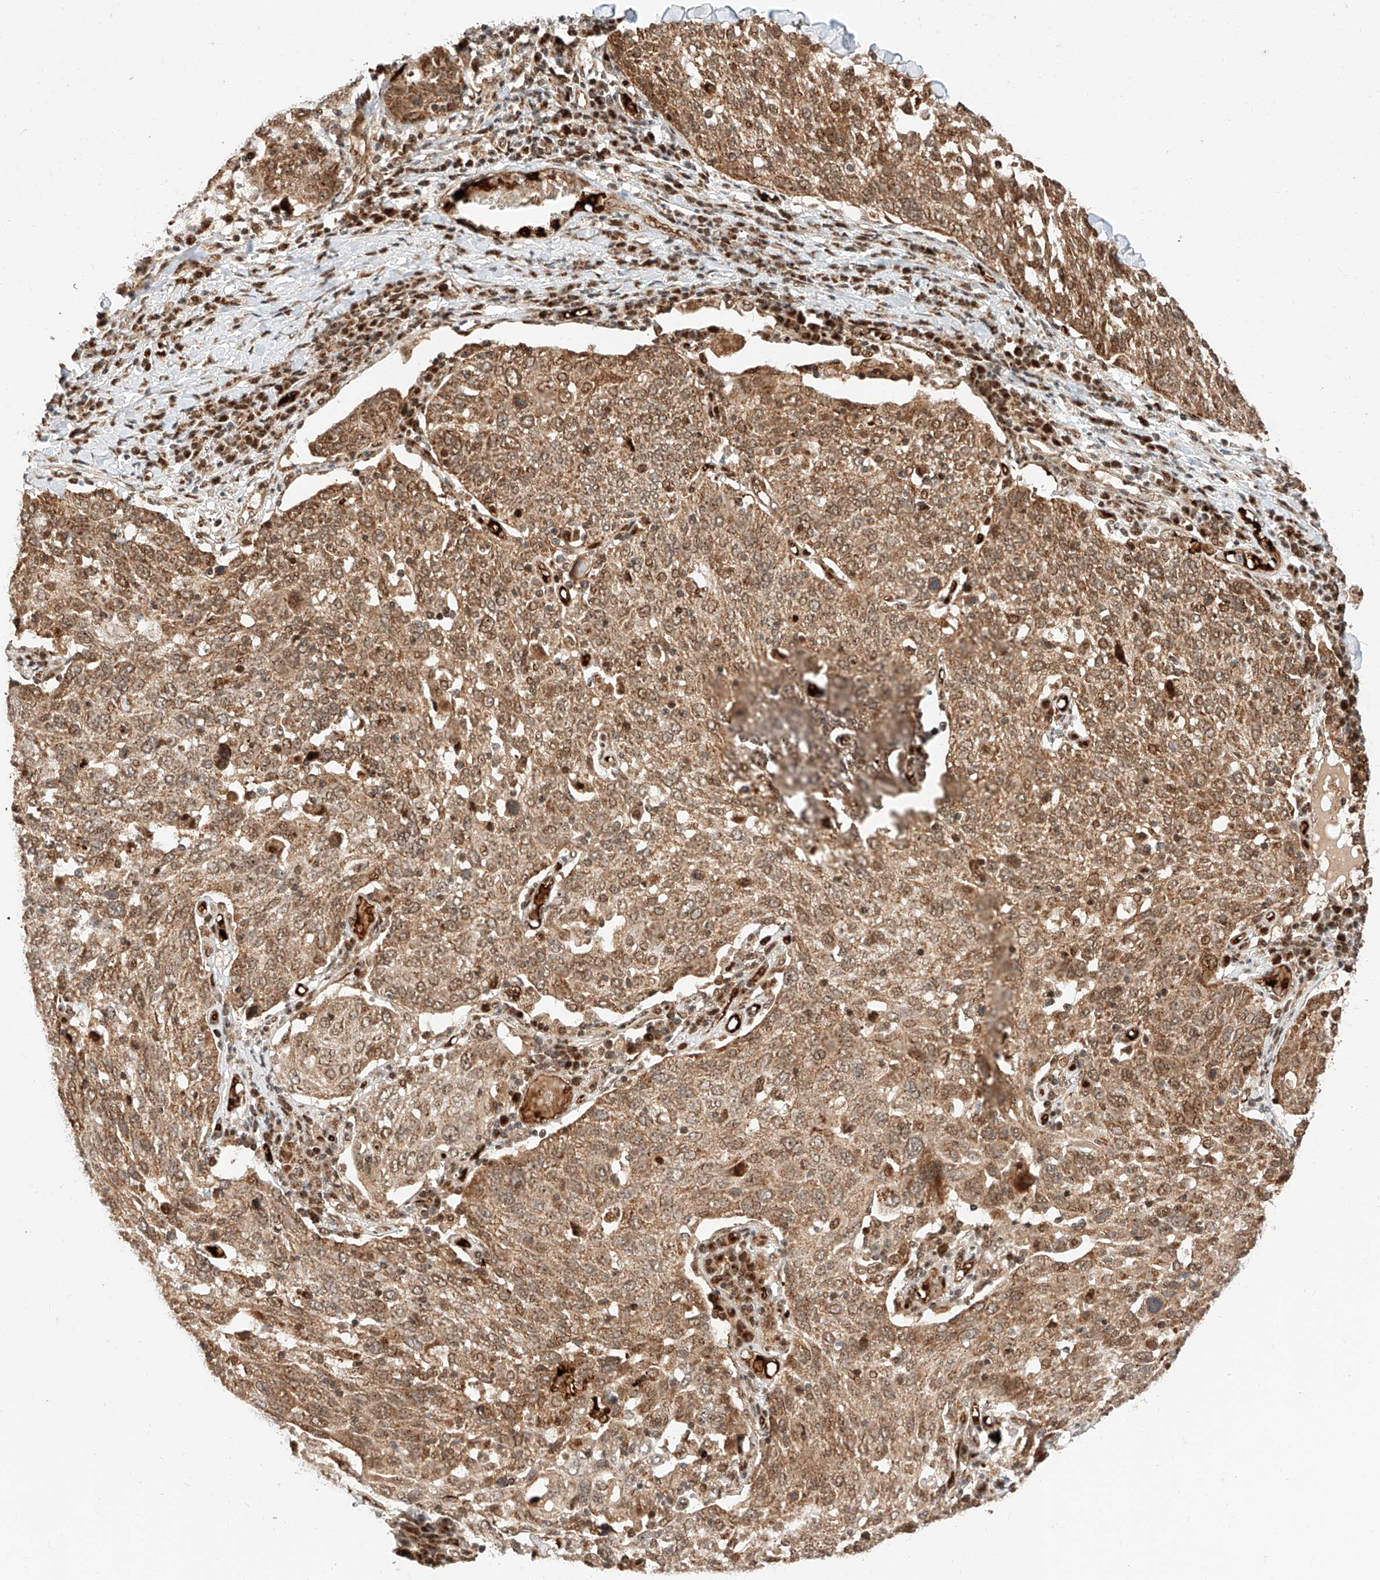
{"staining": {"intensity": "moderate", "quantity": ">75%", "location": "cytoplasmic/membranous,nuclear"}, "tissue": "lung cancer", "cell_type": "Tumor cells", "image_type": "cancer", "snomed": [{"axis": "morphology", "description": "Squamous cell carcinoma, NOS"}, {"axis": "topography", "description": "Lung"}], "caption": "Immunohistochemical staining of lung cancer shows medium levels of moderate cytoplasmic/membranous and nuclear positivity in about >75% of tumor cells. The staining is performed using DAB (3,3'-diaminobenzidine) brown chromogen to label protein expression. The nuclei are counter-stained blue using hematoxylin.", "gene": "THTPA", "patient": {"sex": "male", "age": 65}}